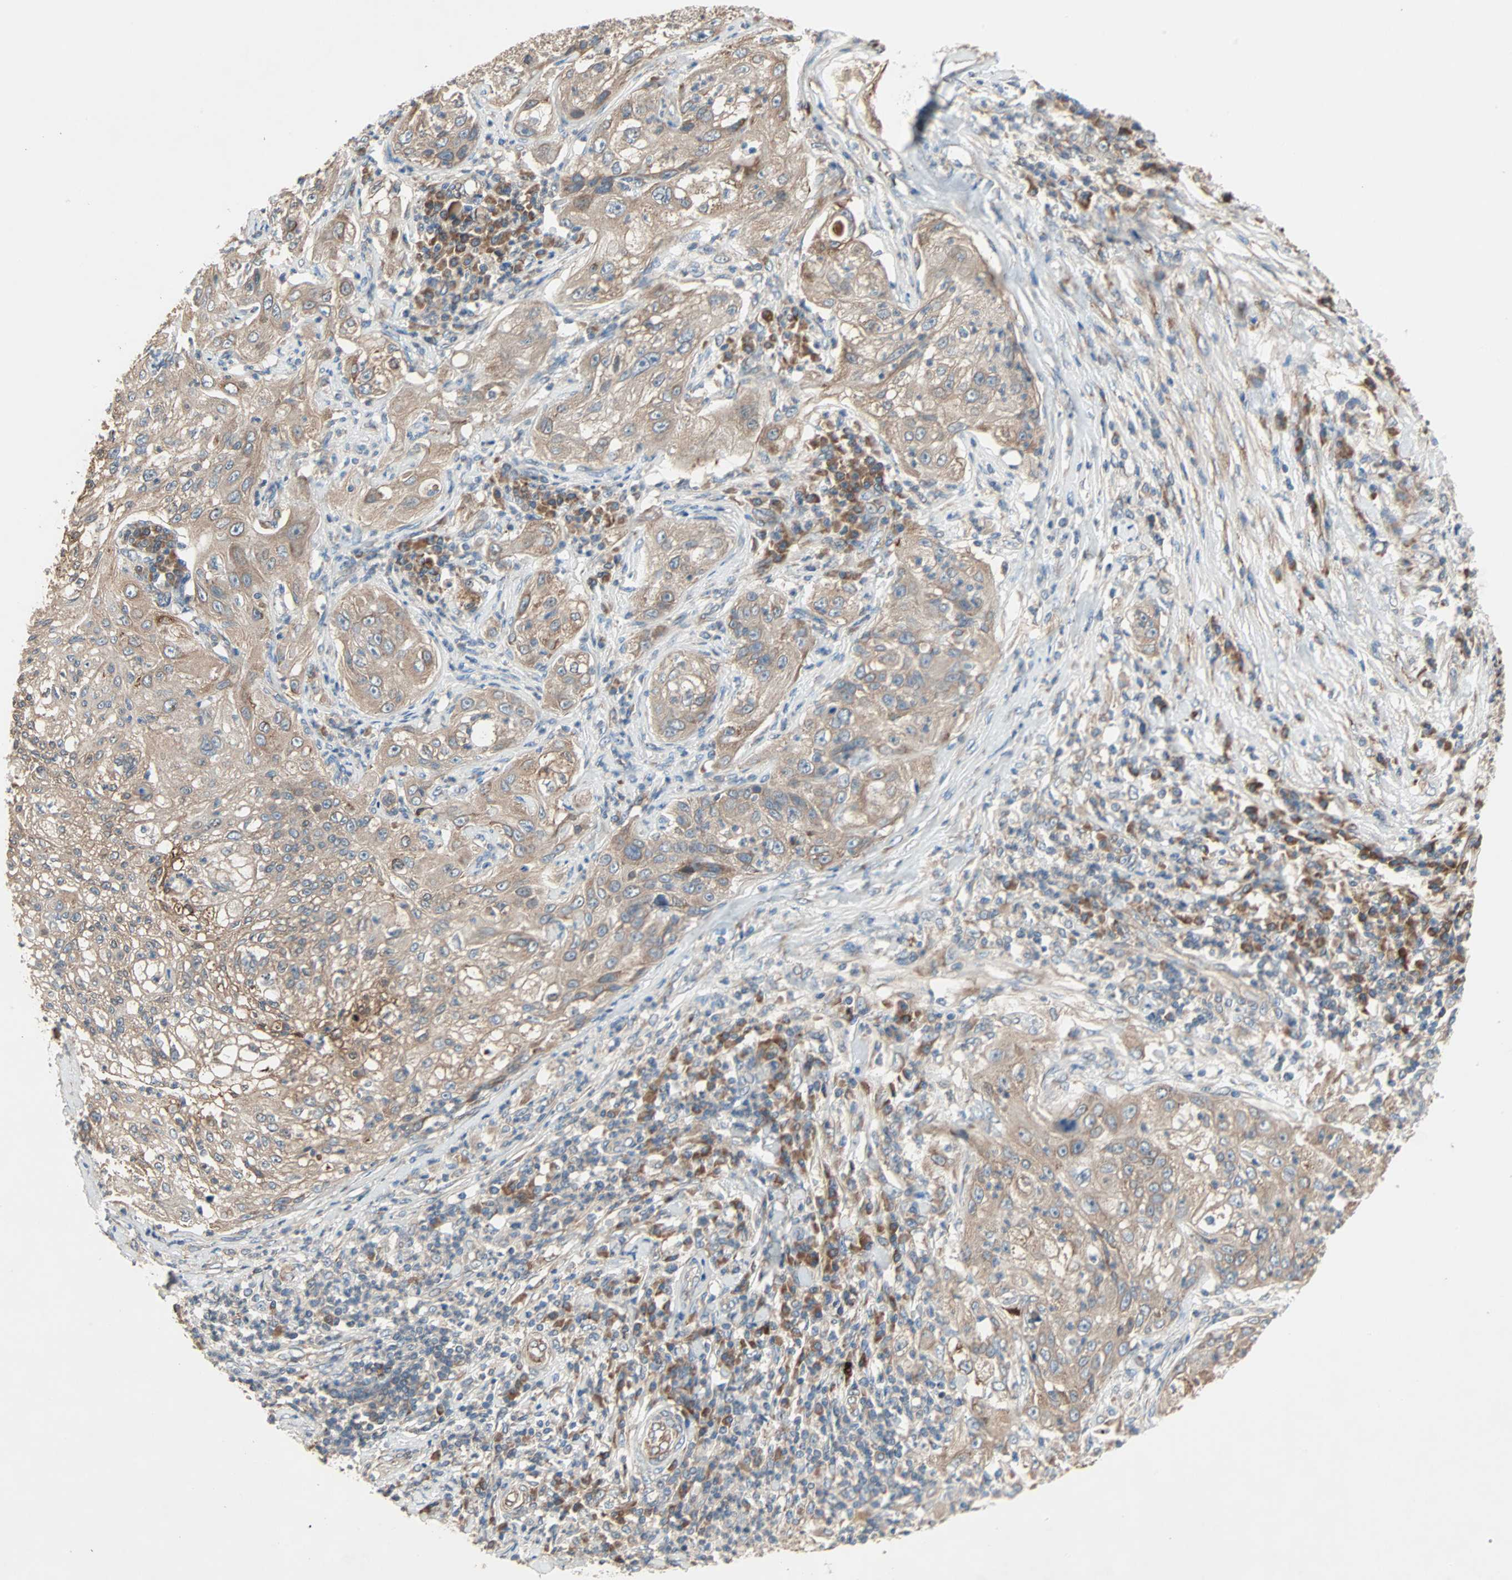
{"staining": {"intensity": "moderate", "quantity": ">75%", "location": "cytoplasmic/membranous"}, "tissue": "lung cancer", "cell_type": "Tumor cells", "image_type": "cancer", "snomed": [{"axis": "morphology", "description": "Inflammation, NOS"}, {"axis": "morphology", "description": "Squamous cell carcinoma, NOS"}, {"axis": "topography", "description": "Lymph node"}, {"axis": "topography", "description": "Soft tissue"}, {"axis": "topography", "description": "Lung"}], "caption": "Immunohistochemistry (DAB (3,3'-diaminobenzidine)) staining of lung cancer (squamous cell carcinoma) reveals moderate cytoplasmic/membranous protein expression in approximately >75% of tumor cells.", "gene": "XYLT1", "patient": {"sex": "male", "age": 66}}